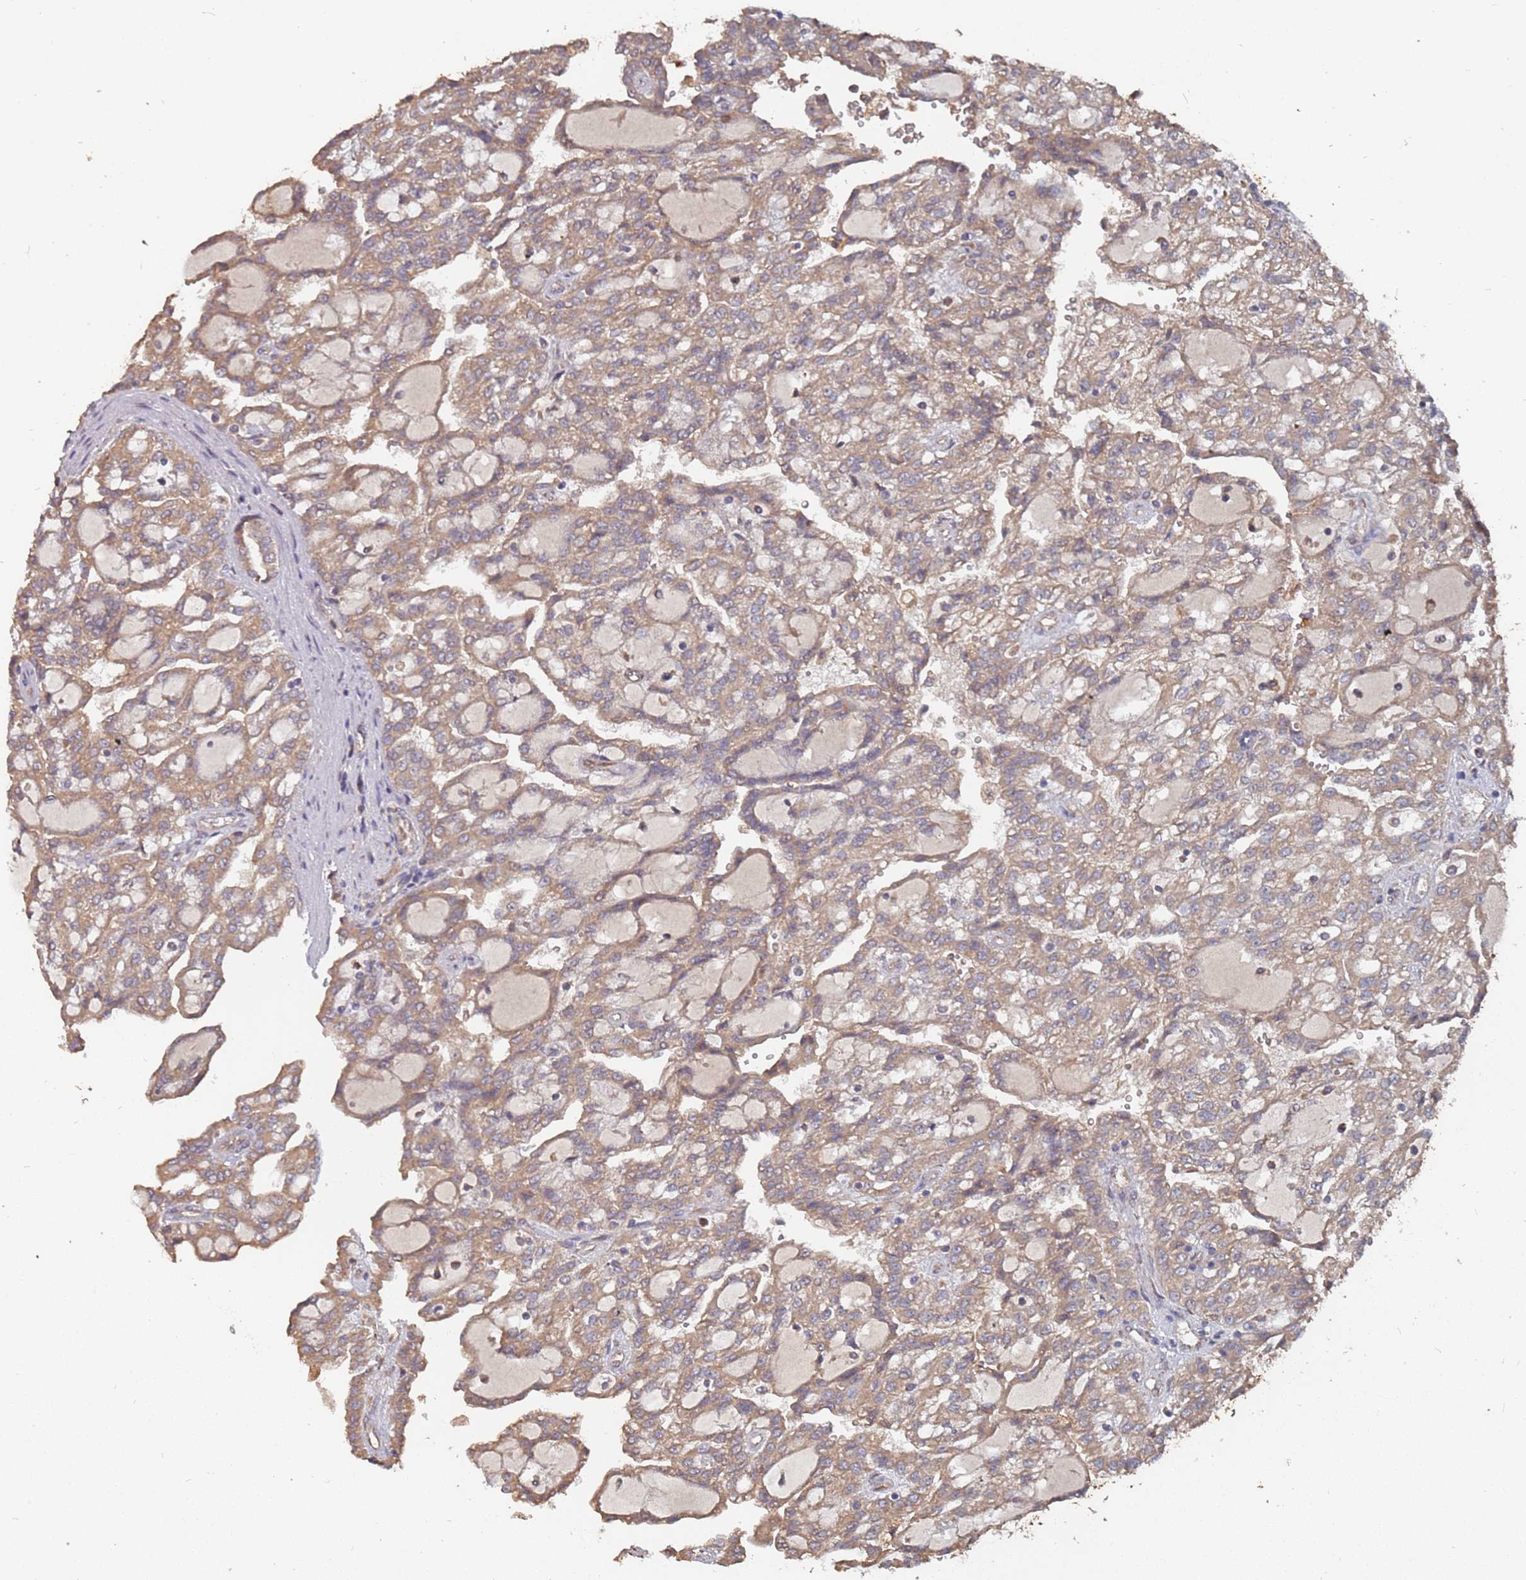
{"staining": {"intensity": "moderate", "quantity": ">75%", "location": "cytoplasmic/membranous"}, "tissue": "renal cancer", "cell_type": "Tumor cells", "image_type": "cancer", "snomed": [{"axis": "morphology", "description": "Adenocarcinoma, NOS"}, {"axis": "topography", "description": "Kidney"}], "caption": "Protein staining exhibits moderate cytoplasmic/membranous staining in approximately >75% of tumor cells in renal cancer. The staining is performed using DAB (3,3'-diaminobenzidine) brown chromogen to label protein expression. The nuclei are counter-stained blue using hematoxylin.", "gene": "ATG5", "patient": {"sex": "male", "age": 63}}